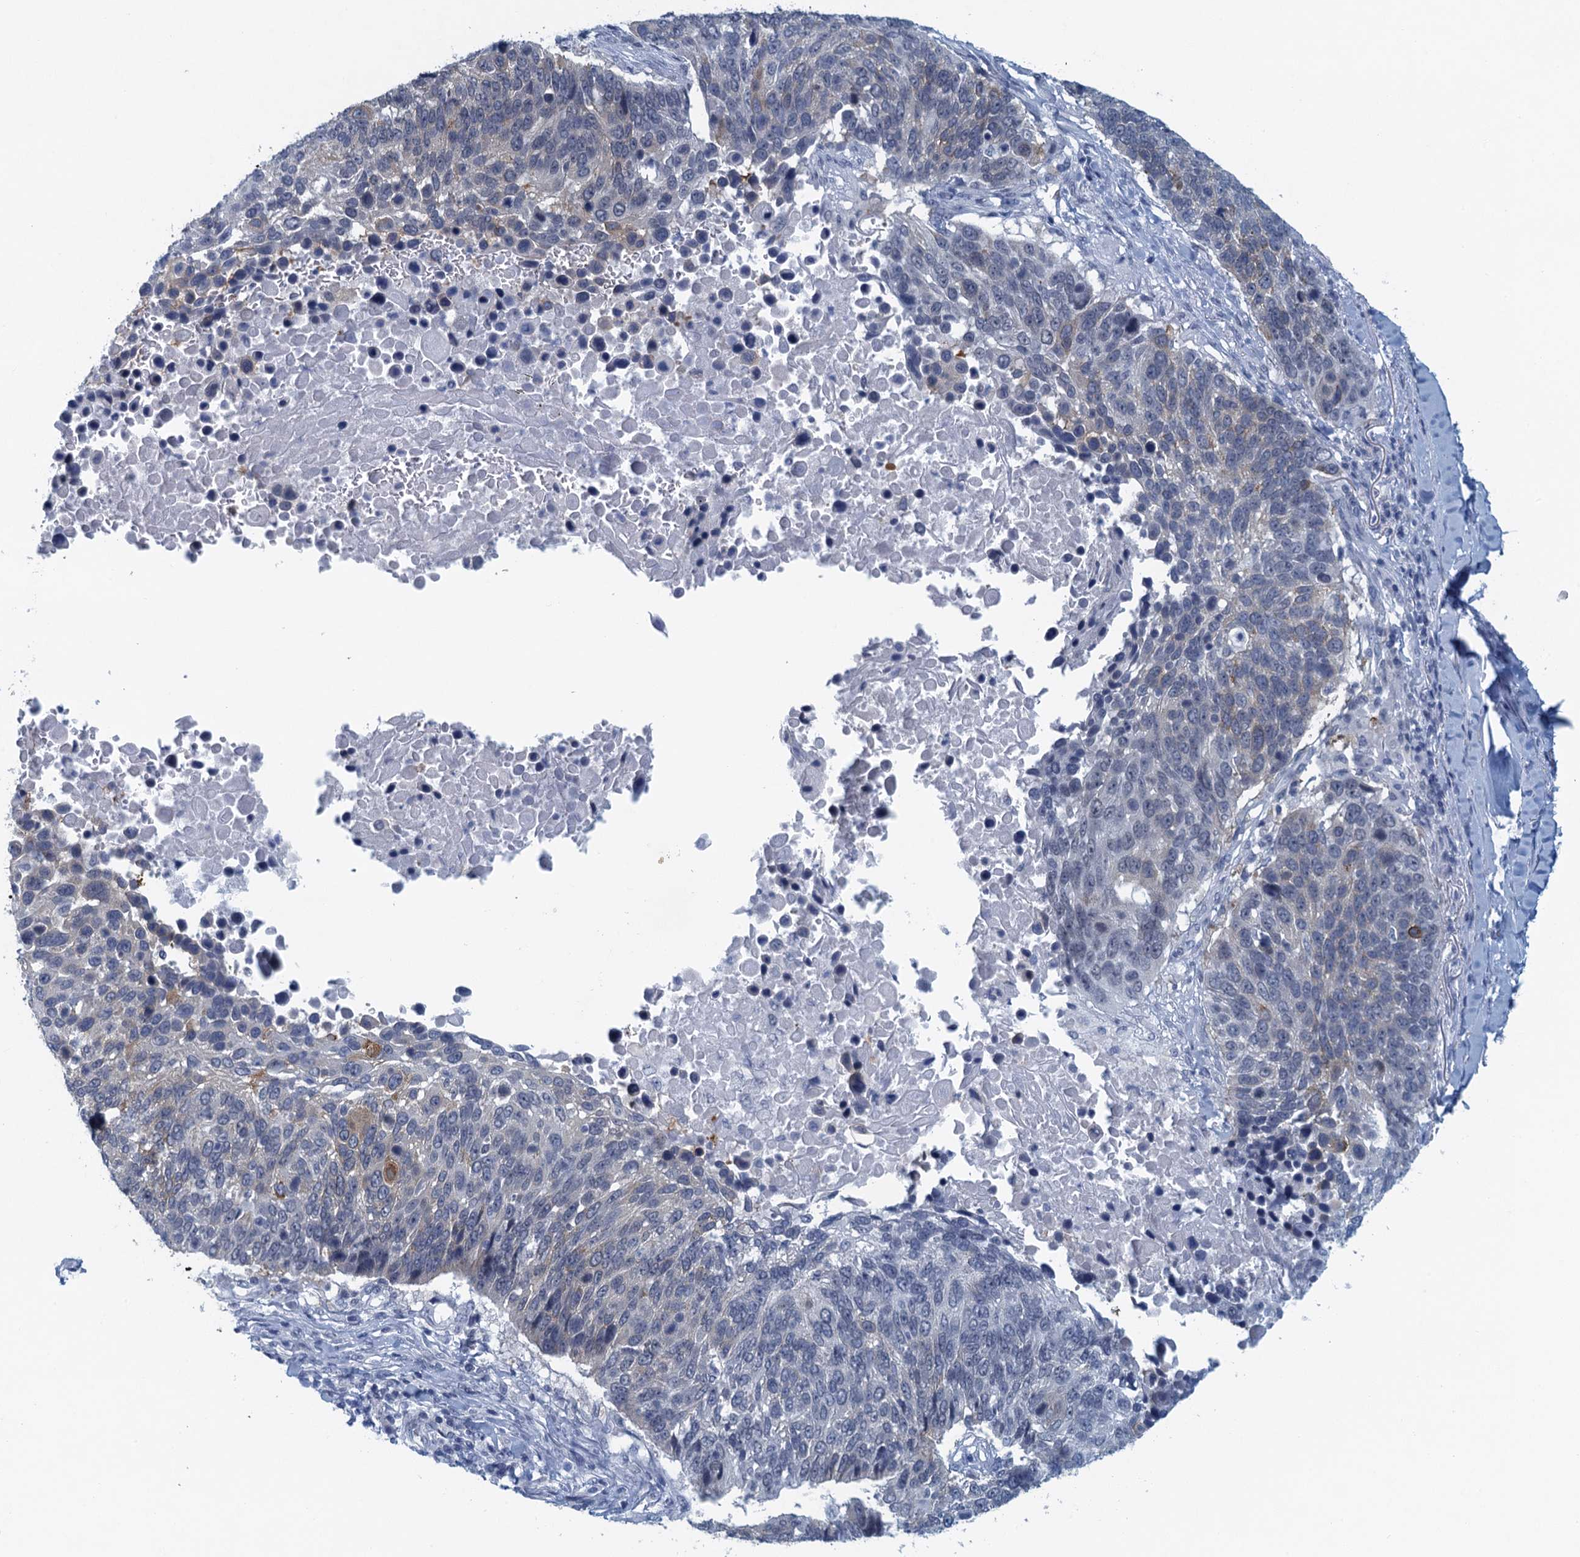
{"staining": {"intensity": "negative", "quantity": "none", "location": "none"}, "tissue": "lung cancer", "cell_type": "Tumor cells", "image_type": "cancer", "snomed": [{"axis": "morphology", "description": "Normal tissue, NOS"}, {"axis": "morphology", "description": "Squamous cell carcinoma, NOS"}, {"axis": "topography", "description": "Lymph node"}, {"axis": "topography", "description": "Lung"}], "caption": "Lung cancer (squamous cell carcinoma) was stained to show a protein in brown. There is no significant expression in tumor cells. (DAB IHC visualized using brightfield microscopy, high magnification).", "gene": "ENSG00000131152", "patient": {"sex": "male", "age": 66}}